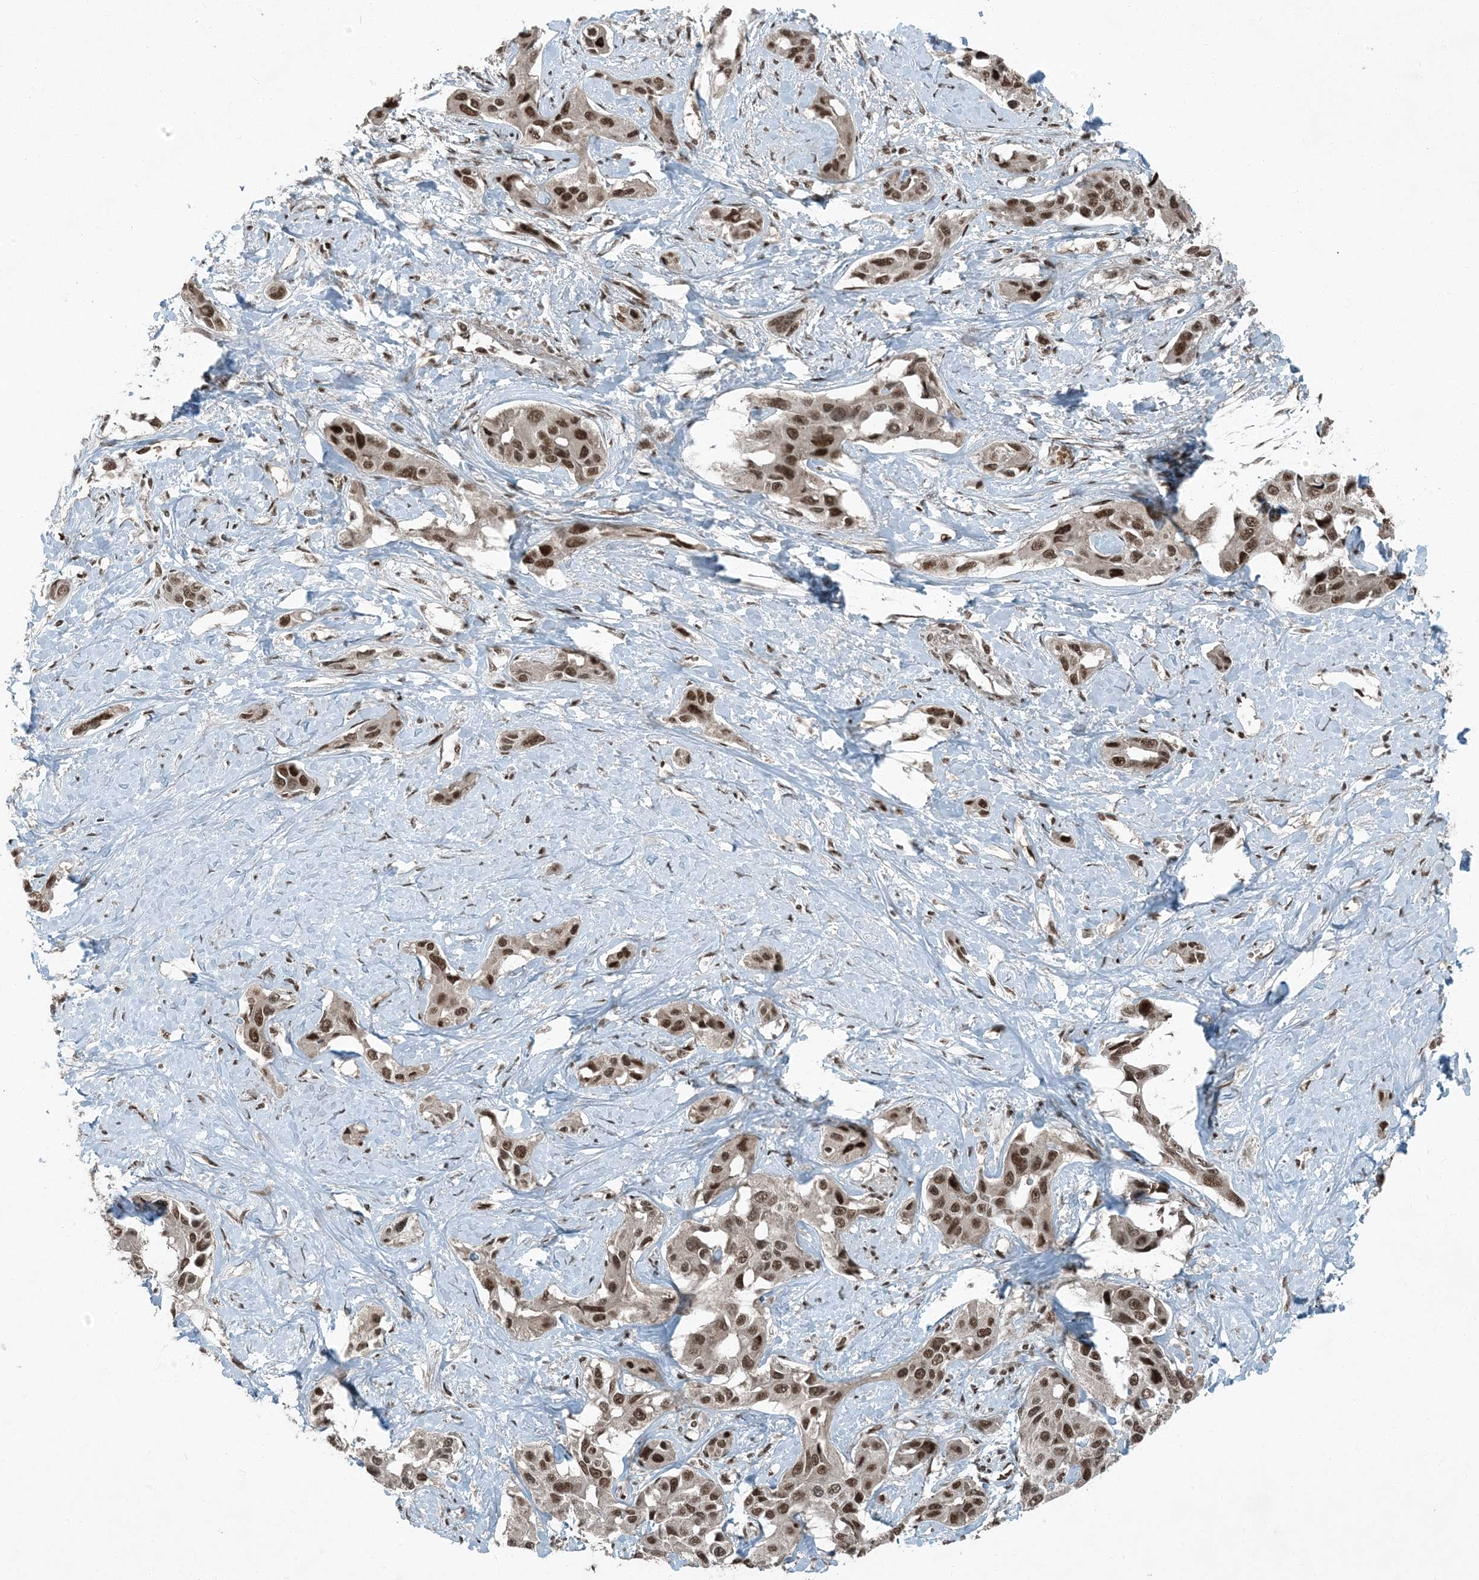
{"staining": {"intensity": "moderate", "quantity": ">75%", "location": "nuclear"}, "tissue": "liver cancer", "cell_type": "Tumor cells", "image_type": "cancer", "snomed": [{"axis": "morphology", "description": "Cholangiocarcinoma"}, {"axis": "topography", "description": "Liver"}], "caption": "Immunohistochemical staining of liver cancer (cholangiocarcinoma) shows medium levels of moderate nuclear protein positivity in approximately >75% of tumor cells.", "gene": "TRAPPC12", "patient": {"sex": "male", "age": 59}}